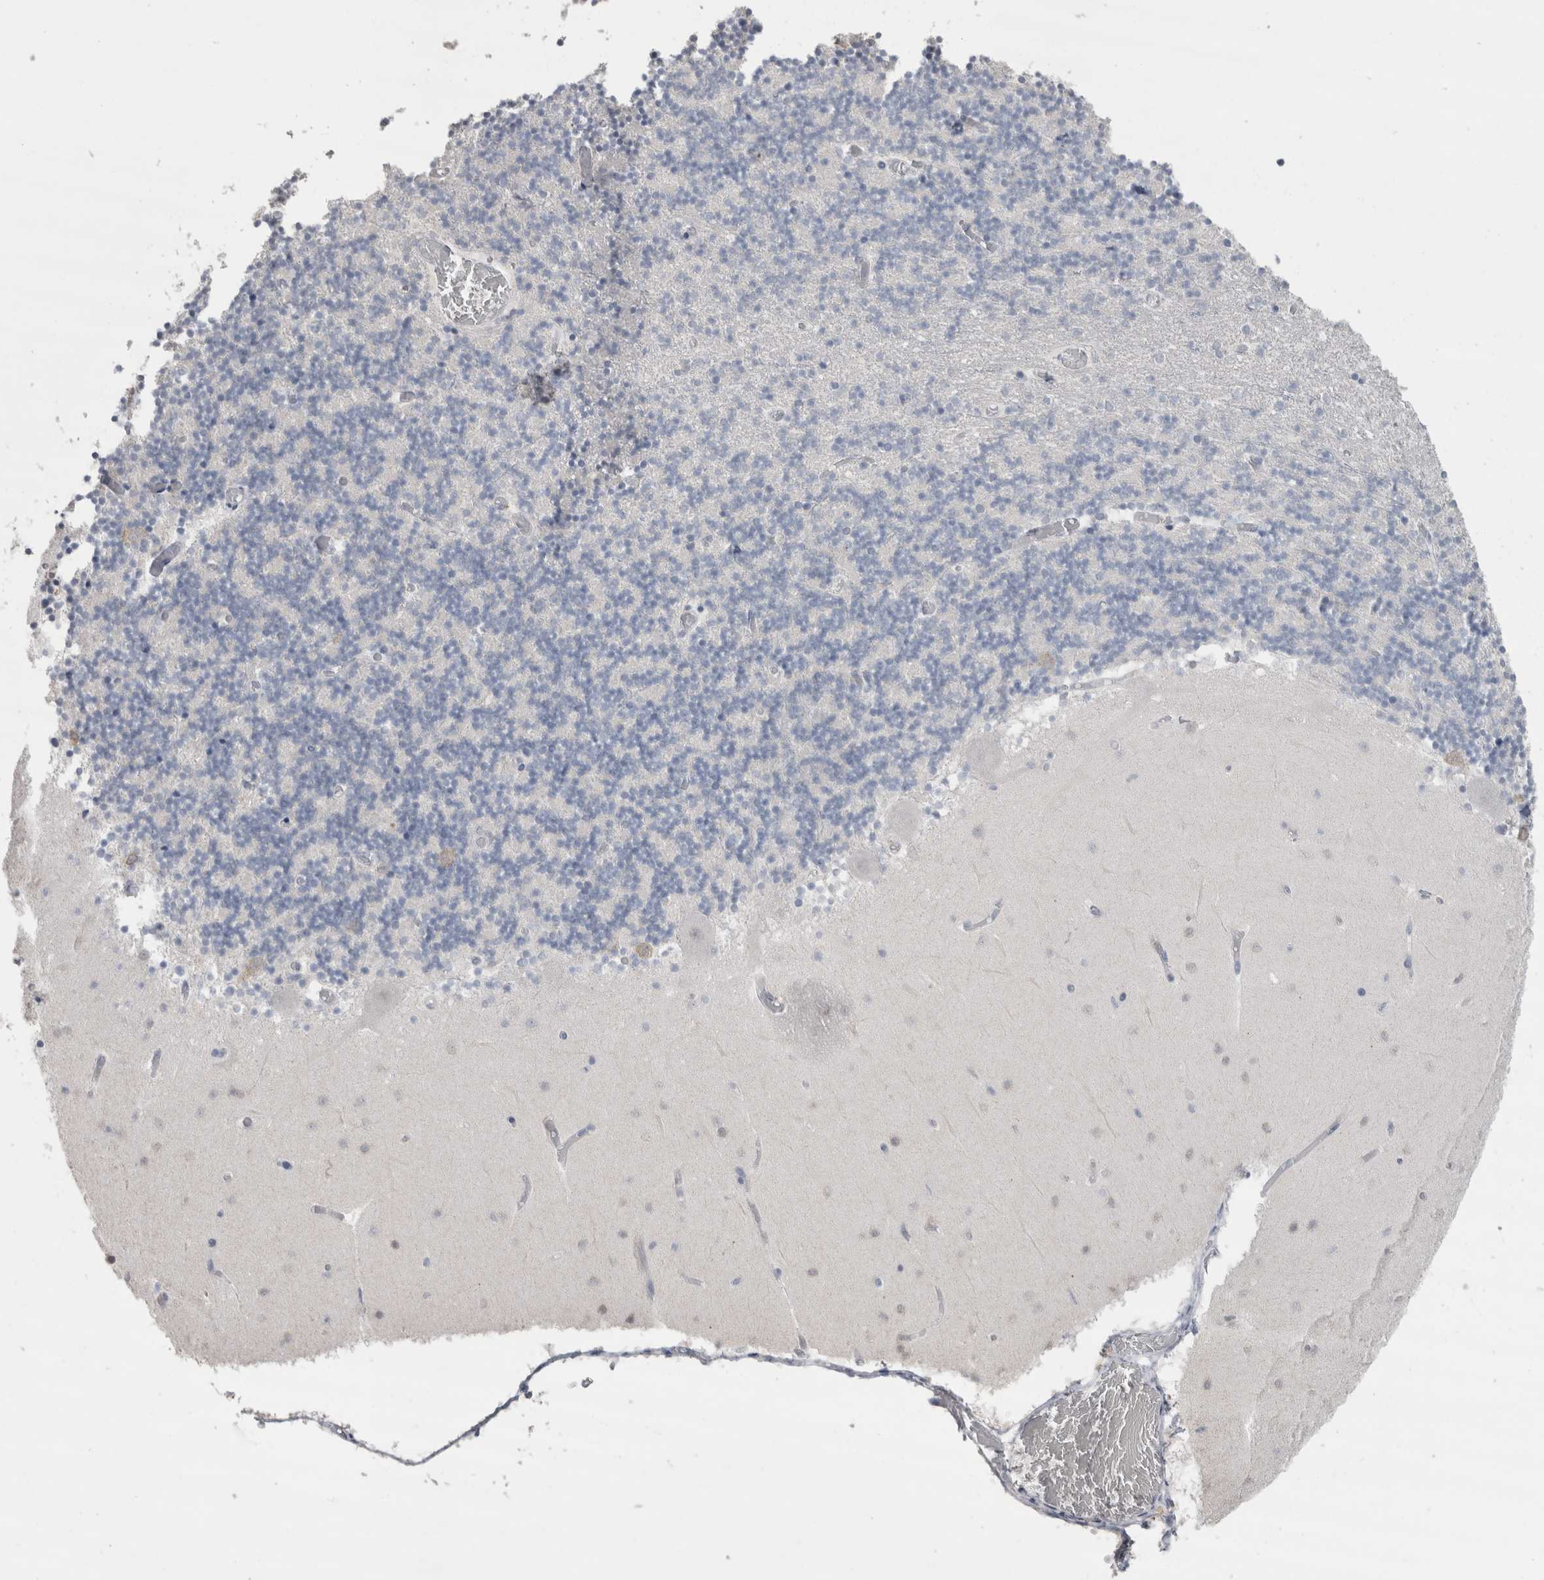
{"staining": {"intensity": "negative", "quantity": "none", "location": "none"}, "tissue": "cerebellum", "cell_type": "Cells in granular layer", "image_type": "normal", "snomed": [{"axis": "morphology", "description": "Normal tissue, NOS"}, {"axis": "topography", "description": "Cerebellum"}], "caption": "Cells in granular layer show no significant protein staining in normal cerebellum. The staining was performed using DAB to visualize the protein expression in brown, while the nuclei were stained in blue with hematoxylin (Magnification: 20x).", "gene": "CDH17", "patient": {"sex": "female", "age": 28}}